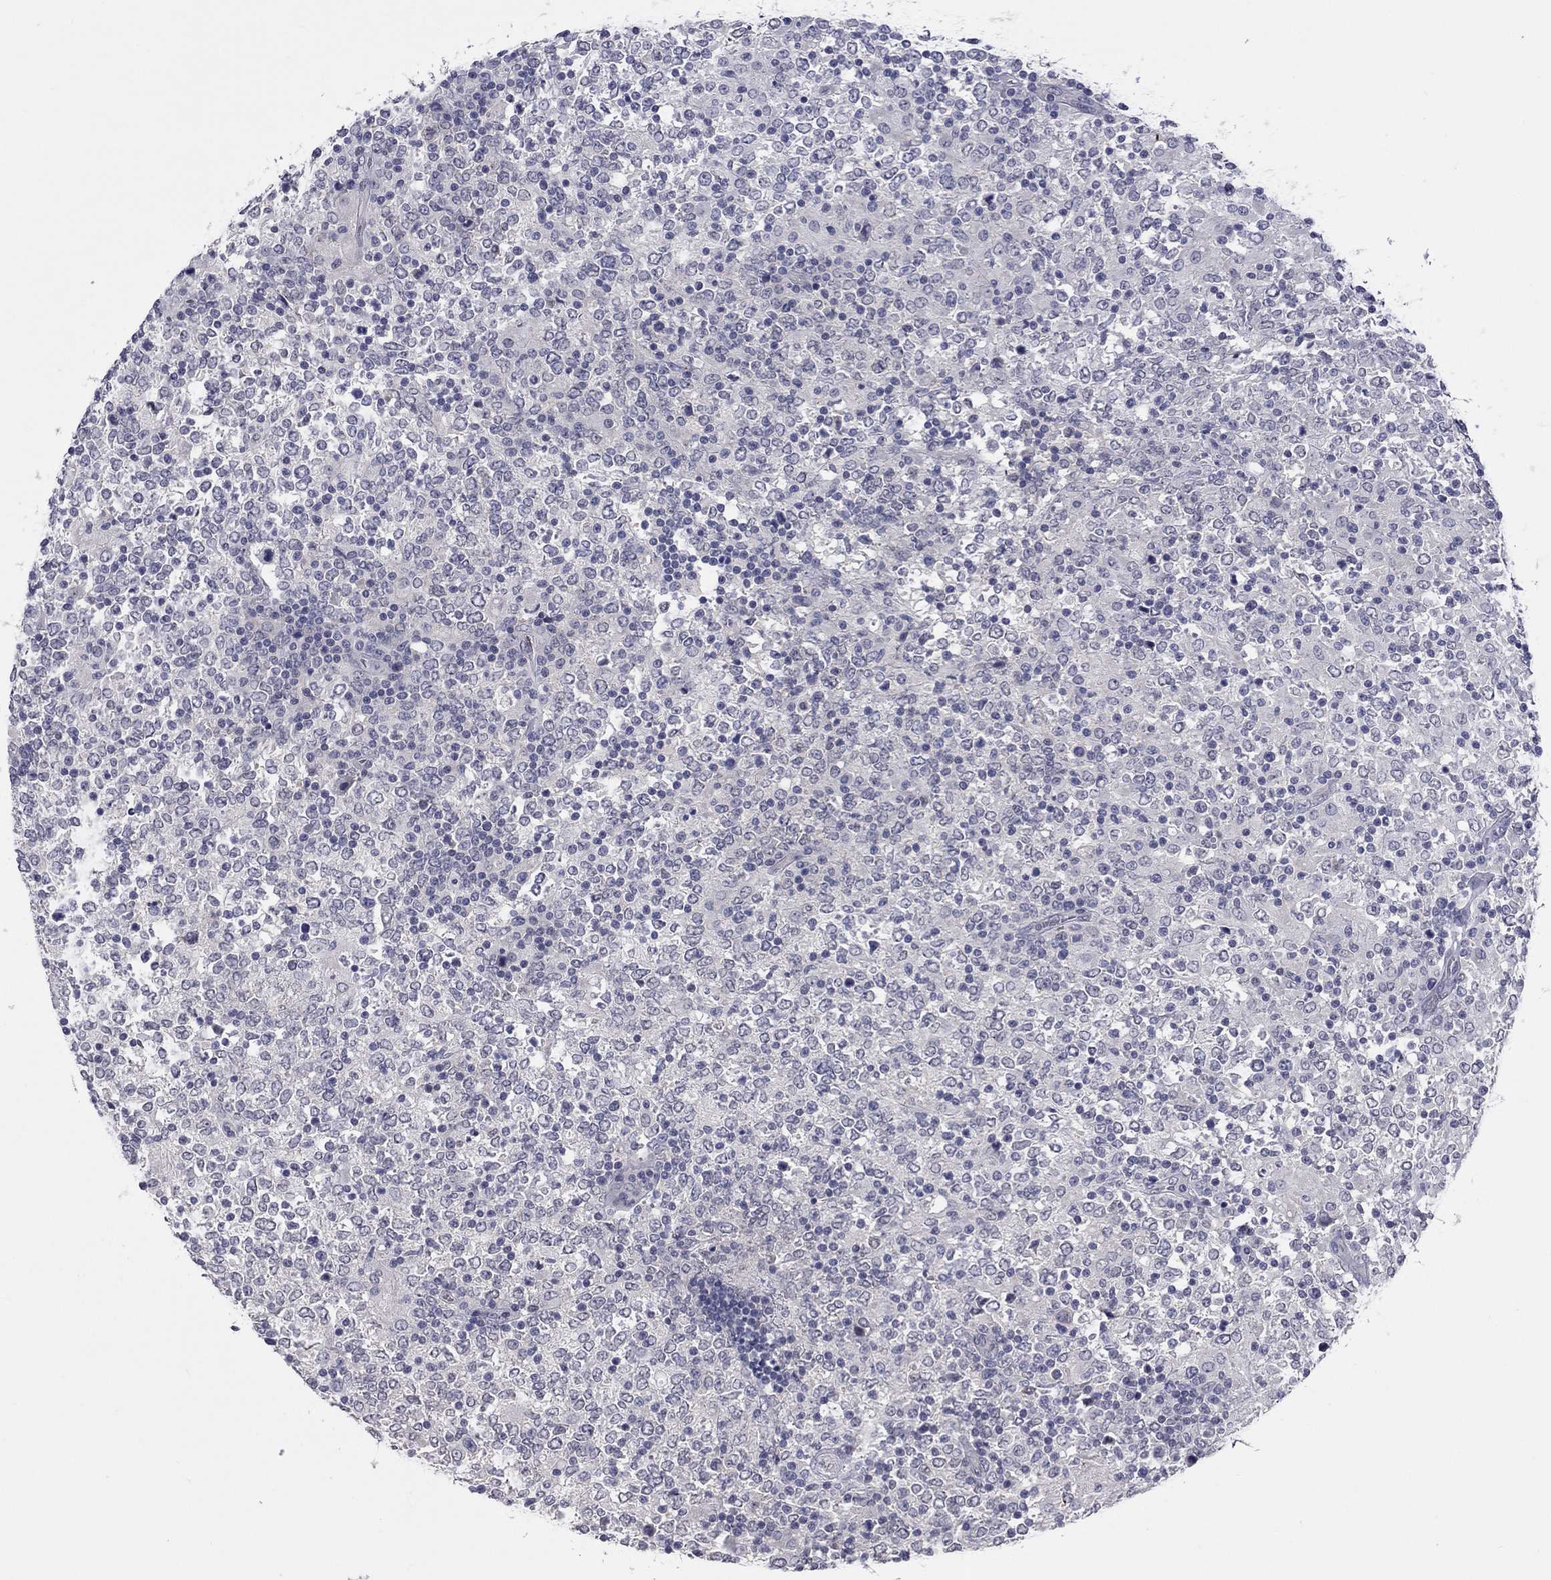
{"staining": {"intensity": "negative", "quantity": "none", "location": "none"}, "tissue": "lymphoma", "cell_type": "Tumor cells", "image_type": "cancer", "snomed": [{"axis": "morphology", "description": "Malignant lymphoma, non-Hodgkin's type, High grade"}, {"axis": "topography", "description": "Lymph node"}], "caption": "Protein analysis of lymphoma exhibits no significant staining in tumor cells.", "gene": "SHOC2", "patient": {"sex": "female", "age": 84}}